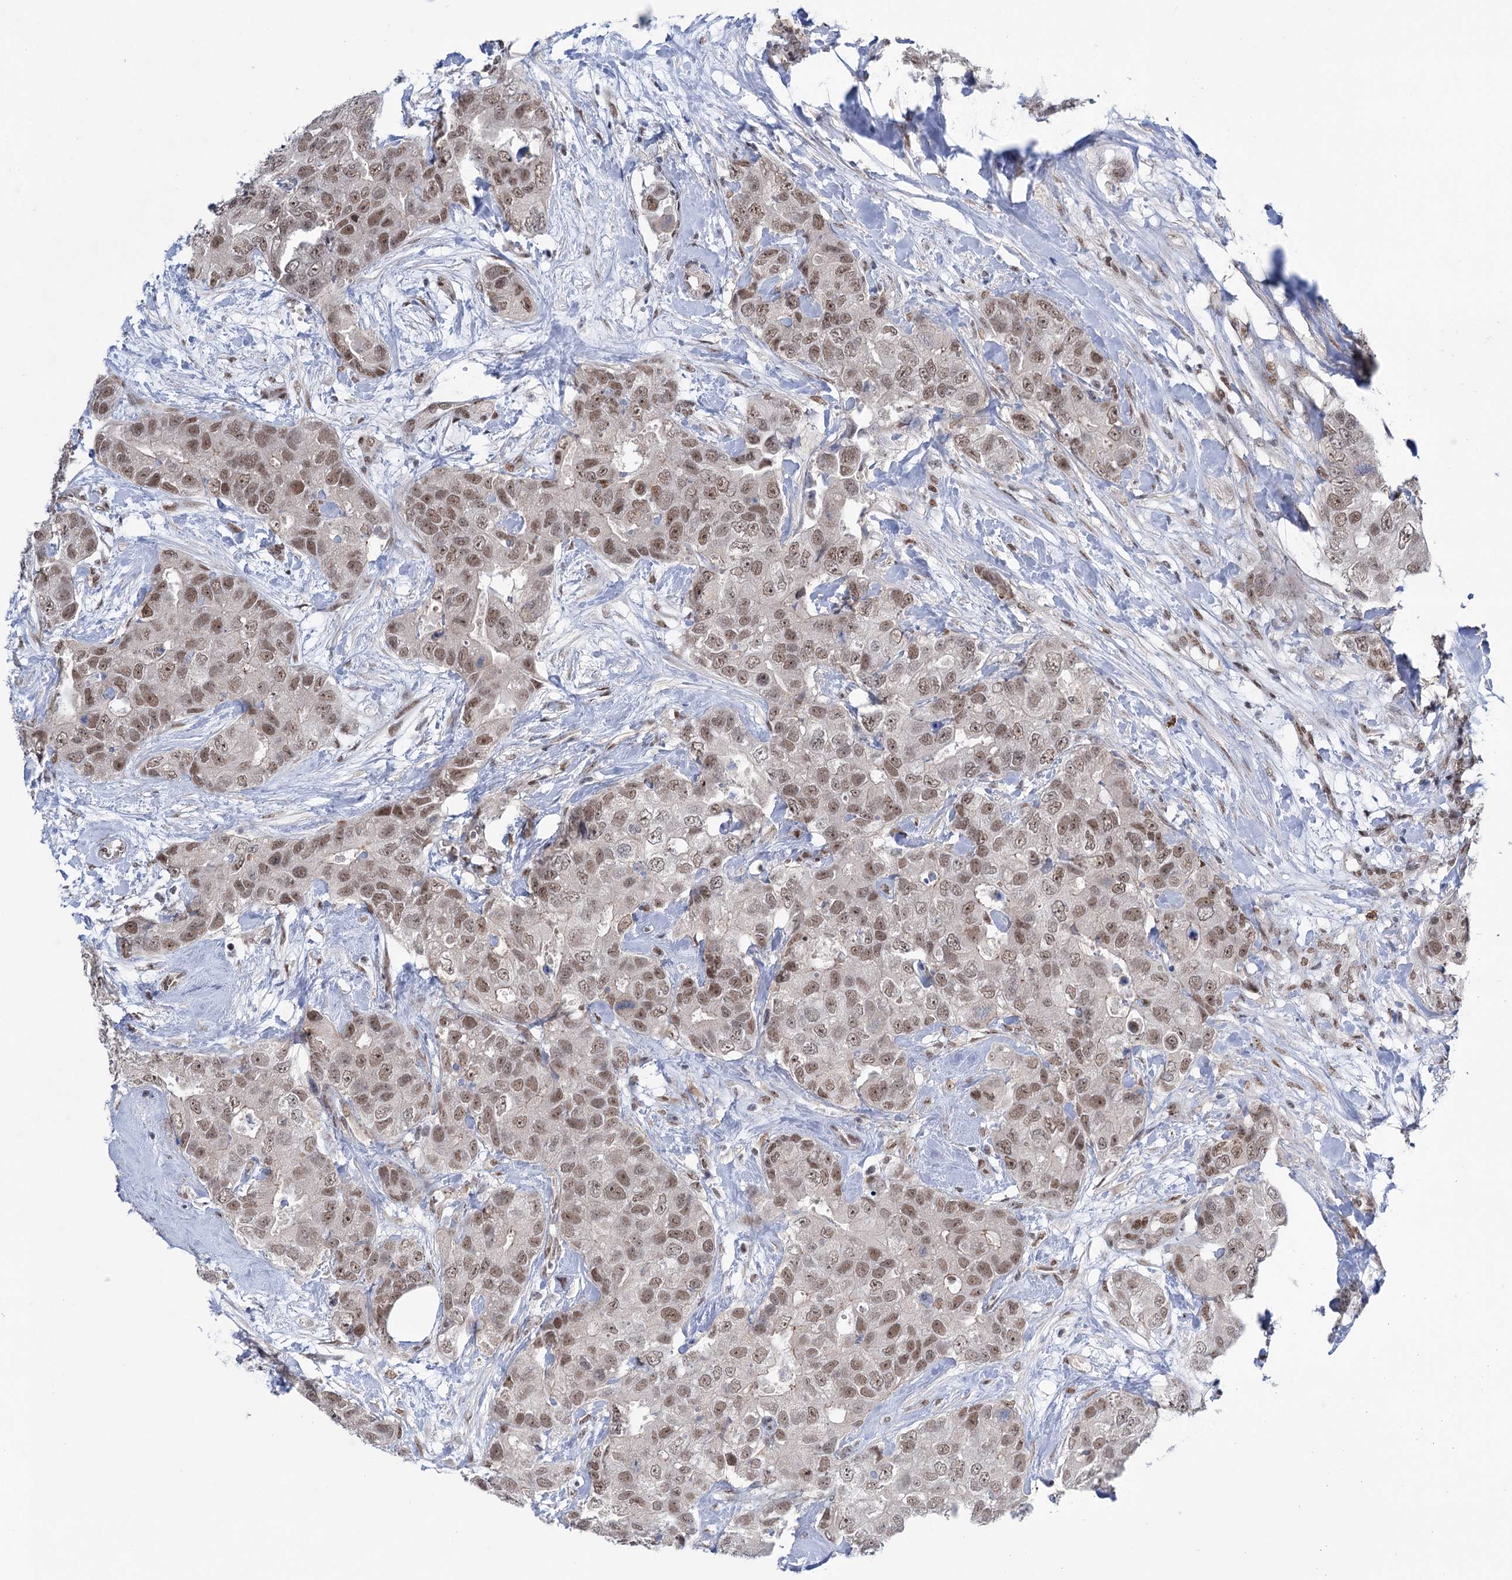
{"staining": {"intensity": "moderate", "quantity": ">75%", "location": "nuclear"}, "tissue": "breast cancer", "cell_type": "Tumor cells", "image_type": "cancer", "snomed": [{"axis": "morphology", "description": "Duct carcinoma"}, {"axis": "topography", "description": "Breast"}], "caption": "Breast cancer stained with immunohistochemistry displays moderate nuclear staining in approximately >75% of tumor cells.", "gene": "FAM53A", "patient": {"sex": "female", "age": 62}}